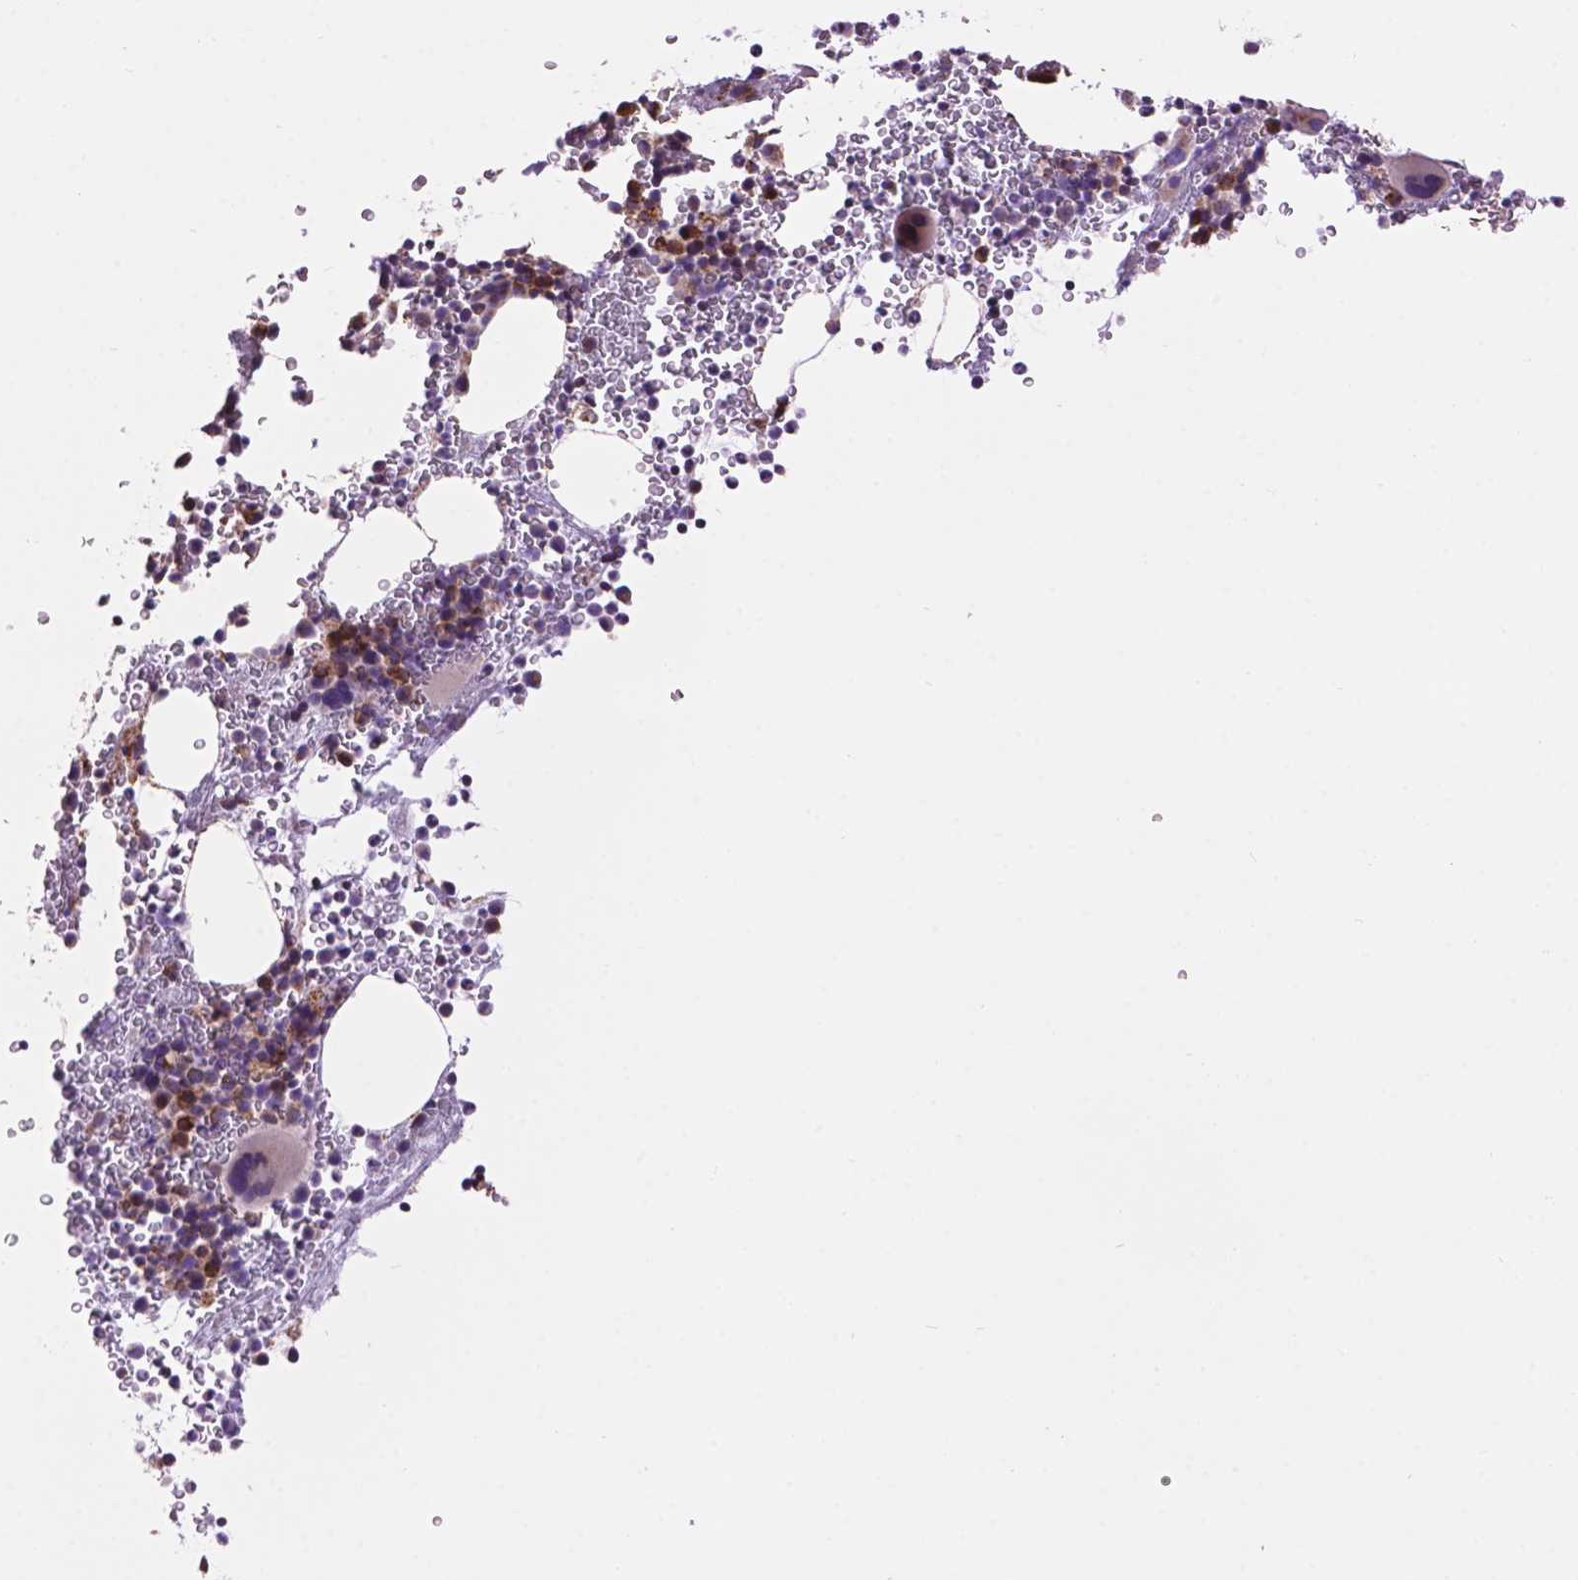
{"staining": {"intensity": "moderate", "quantity": "25%-75%", "location": "cytoplasmic/membranous"}, "tissue": "bone marrow", "cell_type": "Hematopoietic cells", "image_type": "normal", "snomed": [{"axis": "morphology", "description": "Normal tissue, NOS"}, {"axis": "topography", "description": "Bone marrow"}], "caption": "Immunohistochemistry histopathology image of unremarkable bone marrow: bone marrow stained using IHC displays medium levels of moderate protein expression localized specifically in the cytoplasmic/membranous of hematopoietic cells, appearing as a cytoplasmic/membranous brown color.", "gene": "PYCR3", "patient": {"sex": "female", "age": 56}}